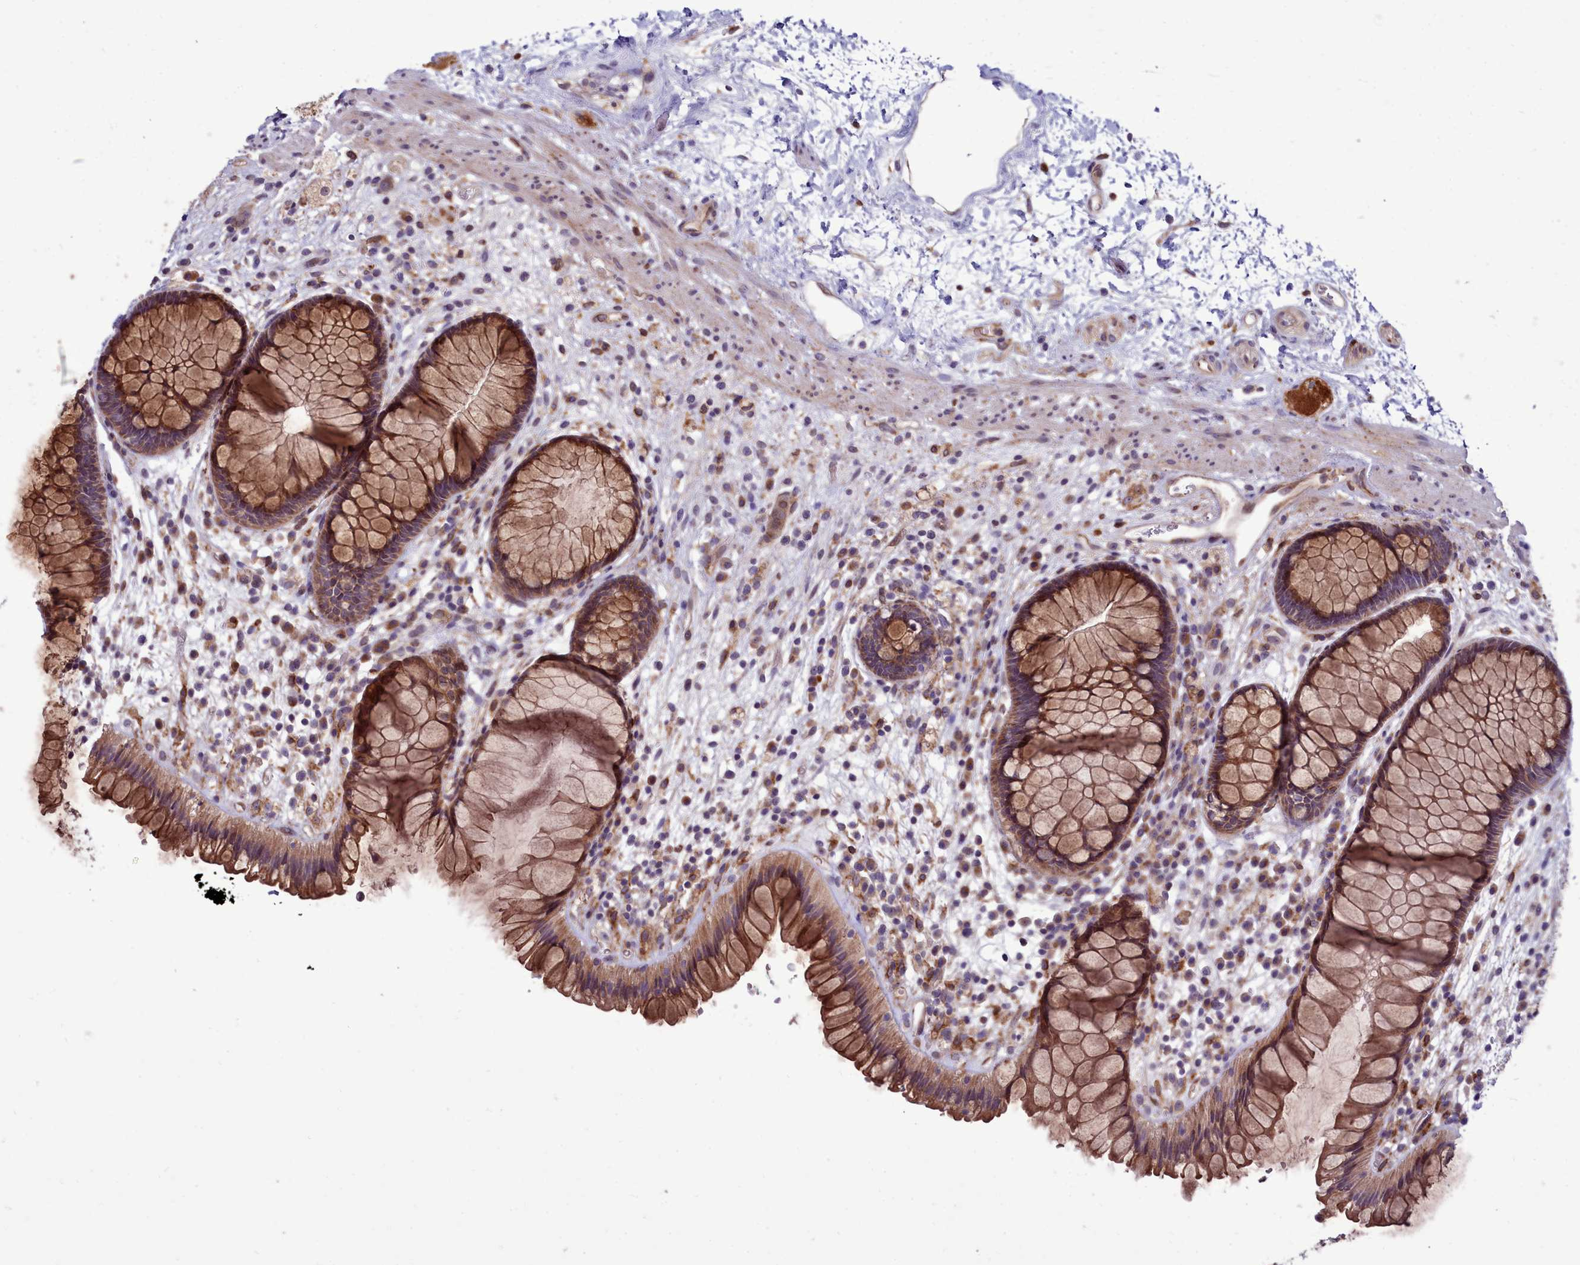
{"staining": {"intensity": "moderate", "quantity": ">75%", "location": "cytoplasmic/membranous"}, "tissue": "rectum", "cell_type": "Glandular cells", "image_type": "normal", "snomed": [{"axis": "morphology", "description": "Normal tissue, NOS"}, {"axis": "topography", "description": "Rectum"}], "caption": "IHC histopathology image of normal rectum: rectum stained using immunohistochemistry (IHC) demonstrates medium levels of moderate protein expression localized specifically in the cytoplasmic/membranous of glandular cells, appearing as a cytoplasmic/membranous brown color.", "gene": "RAPGEF4", "patient": {"sex": "male", "age": 51}}